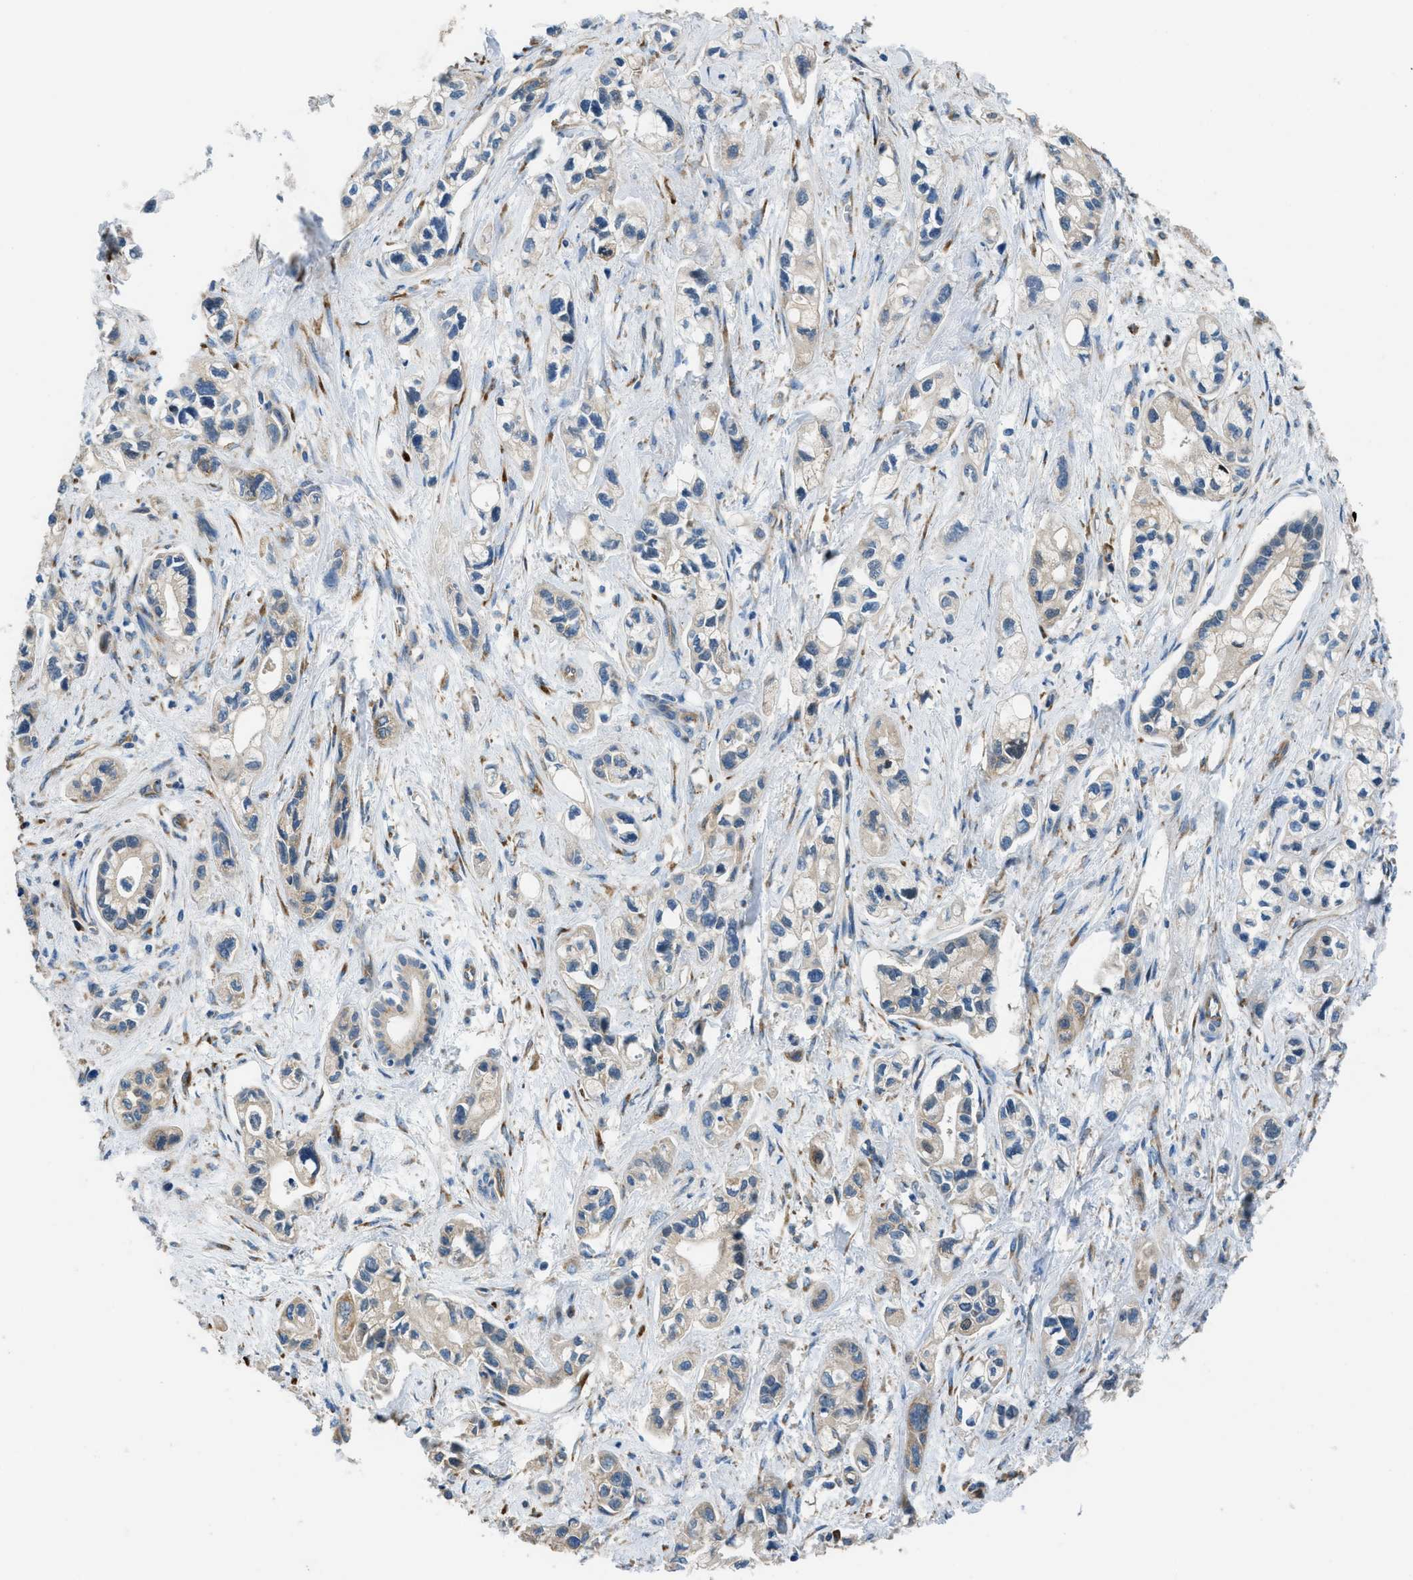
{"staining": {"intensity": "weak", "quantity": ">75%", "location": "cytoplasmic/membranous"}, "tissue": "pancreatic cancer", "cell_type": "Tumor cells", "image_type": "cancer", "snomed": [{"axis": "morphology", "description": "Adenocarcinoma, NOS"}, {"axis": "topography", "description": "Pancreas"}], "caption": "An image of adenocarcinoma (pancreatic) stained for a protein displays weak cytoplasmic/membranous brown staining in tumor cells.", "gene": "GIMAP8", "patient": {"sex": "male", "age": 74}}